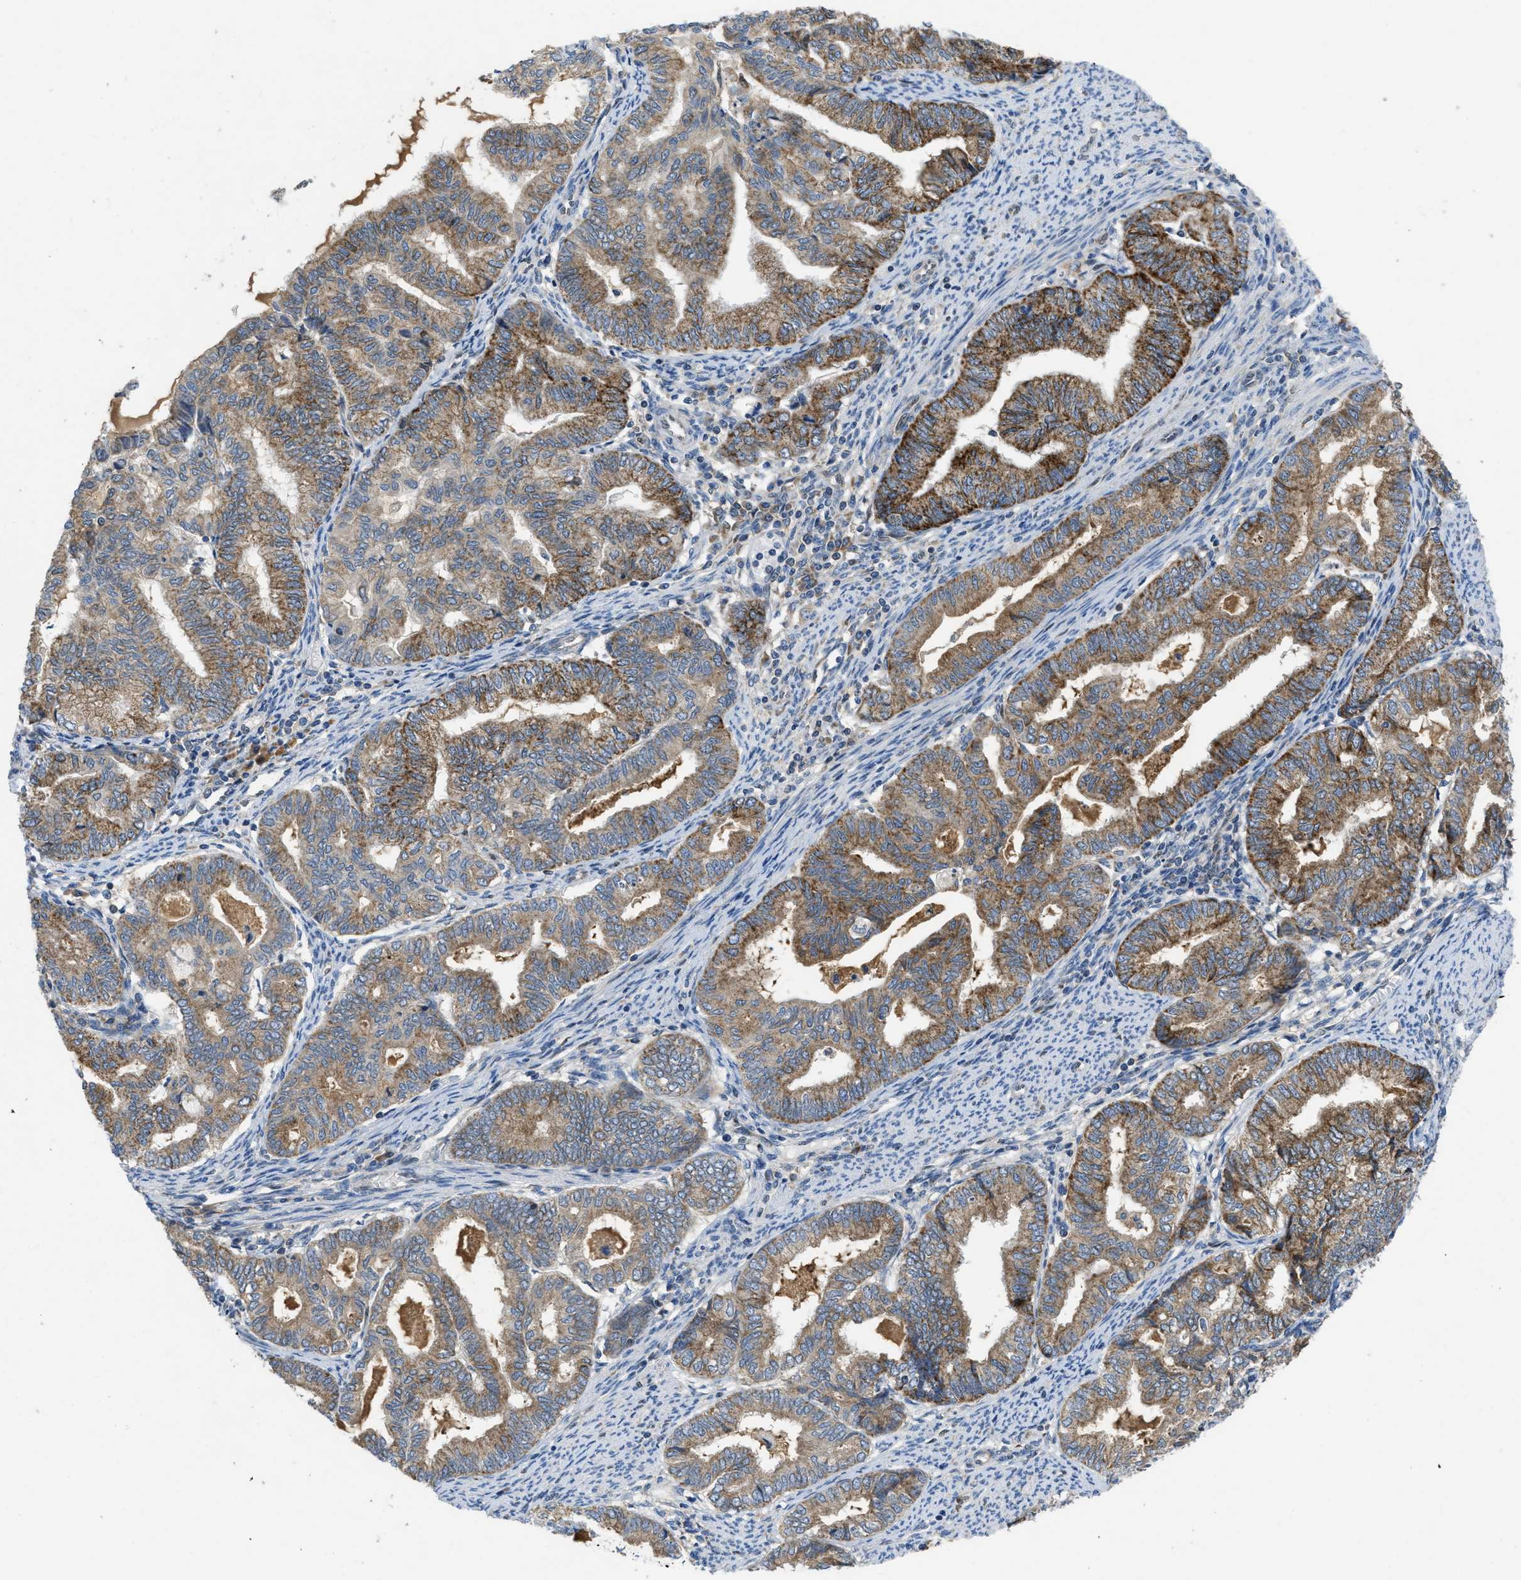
{"staining": {"intensity": "moderate", "quantity": ">75%", "location": "cytoplasmic/membranous"}, "tissue": "endometrial cancer", "cell_type": "Tumor cells", "image_type": "cancer", "snomed": [{"axis": "morphology", "description": "Adenocarcinoma, NOS"}, {"axis": "topography", "description": "Endometrium"}], "caption": "Immunohistochemistry photomicrograph of human endometrial adenocarcinoma stained for a protein (brown), which shows medium levels of moderate cytoplasmic/membranous expression in about >75% of tumor cells.", "gene": "PNKD", "patient": {"sex": "female", "age": 79}}